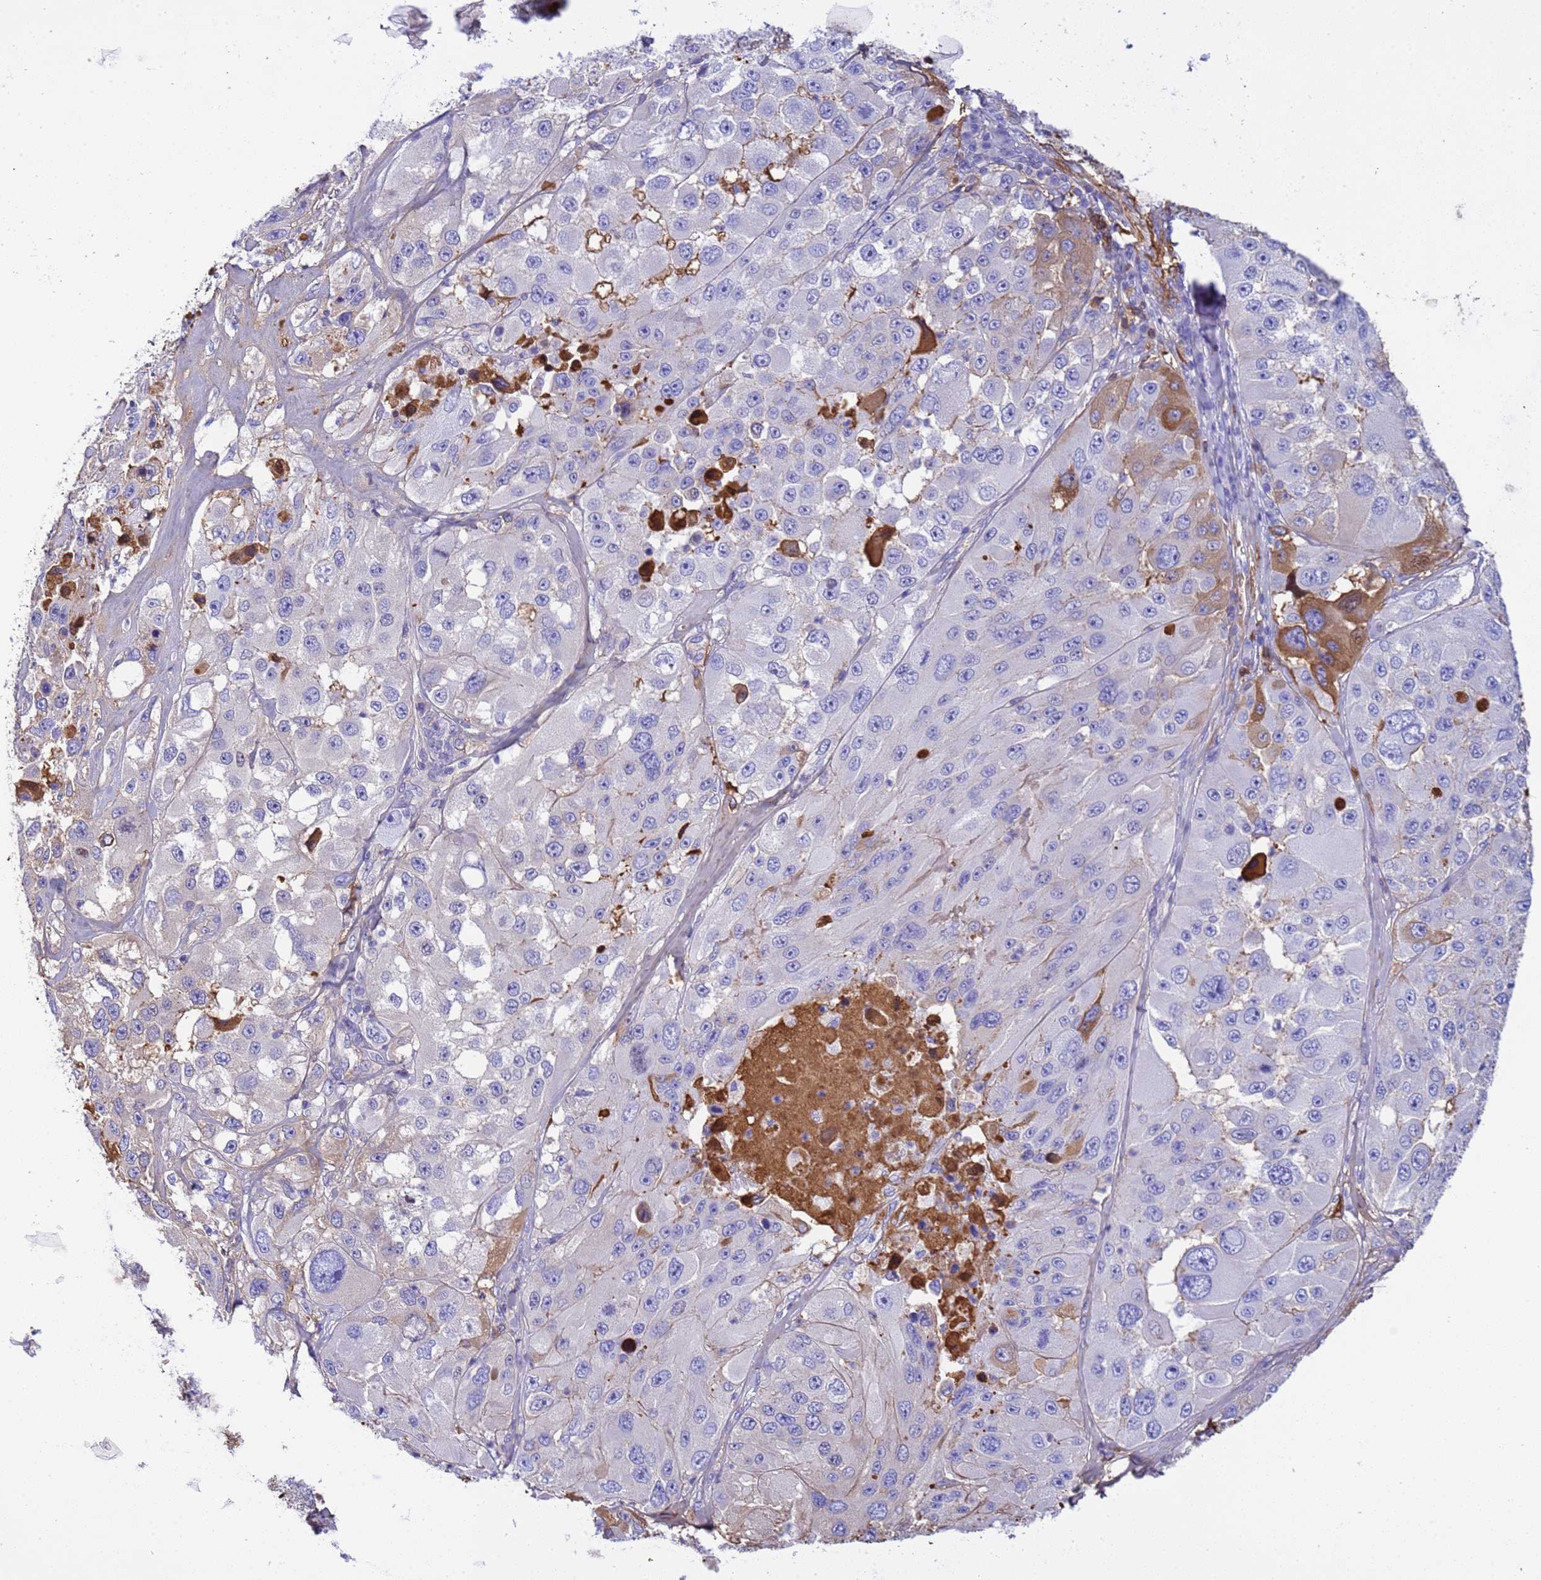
{"staining": {"intensity": "moderate", "quantity": "<25%", "location": "cytoplasmic/membranous"}, "tissue": "melanoma", "cell_type": "Tumor cells", "image_type": "cancer", "snomed": [{"axis": "morphology", "description": "Malignant melanoma, Metastatic site"}, {"axis": "topography", "description": "Lymph node"}], "caption": "This histopathology image exhibits immunohistochemistry staining of melanoma, with low moderate cytoplasmic/membranous positivity in approximately <25% of tumor cells.", "gene": "H1-7", "patient": {"sex": "male", "age": 62}}